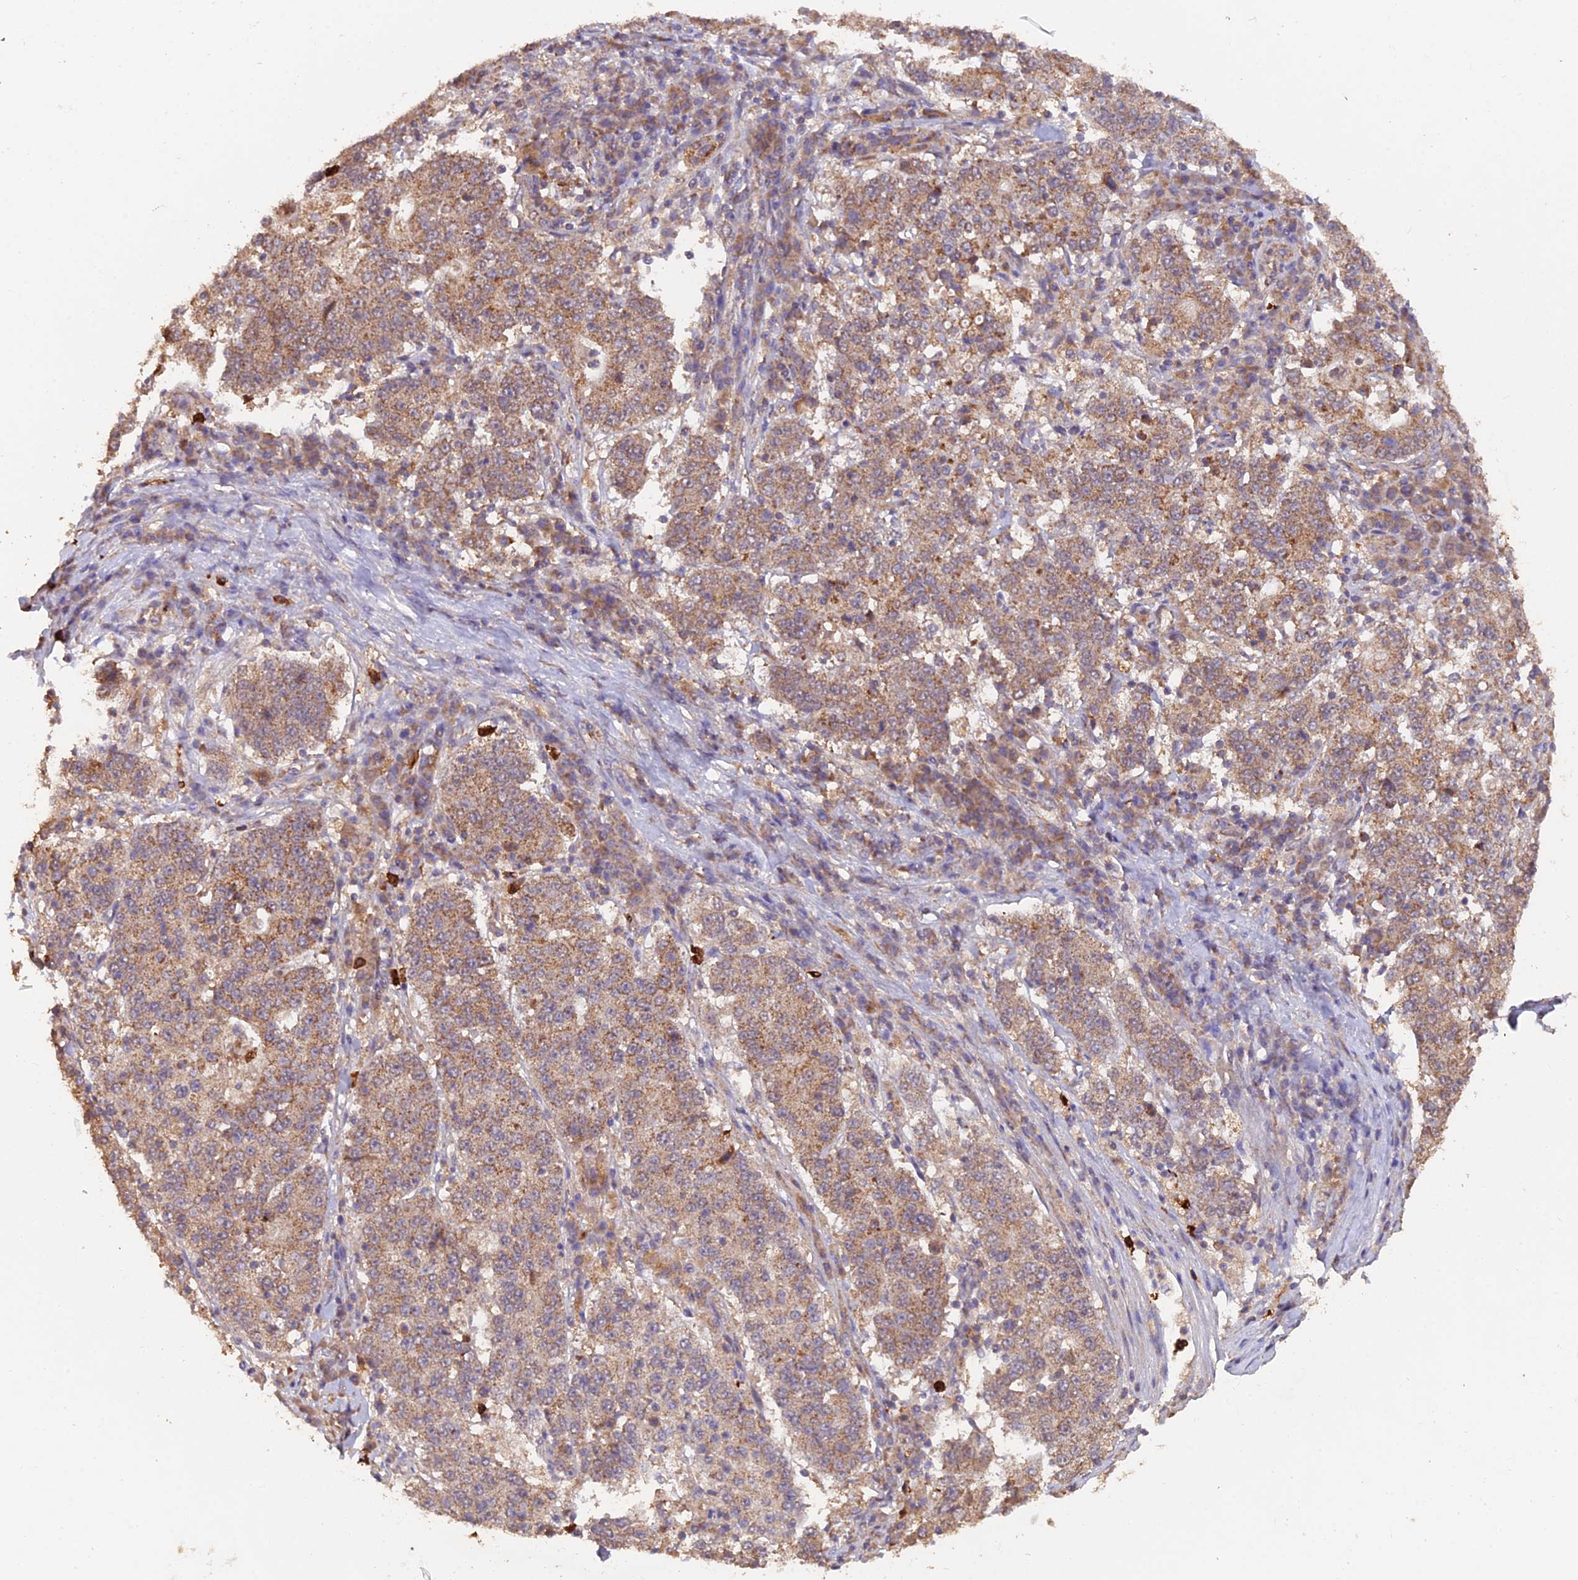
{"staining": {"intensity": "moderate", "quantity": ">75%", "location": "cytoplasmic/membranous"}, "tissue": "stomach cancer", "cell_type": "Tumor cells", "image_type": "cancer", "snomed": [{"axis": "morphology", "description": "Adenocarcinoma, NOS"}, {"axis": "topography", "description": "Stomach"}], "caption": "Stomach cancer was stained to show a protein in brown. There is medium levels of moderate cytoplasmic/membranous expression in about >75% of tumor cells.", "gene": "IFT22", "patient": {"sex": "male", "age": 59}}